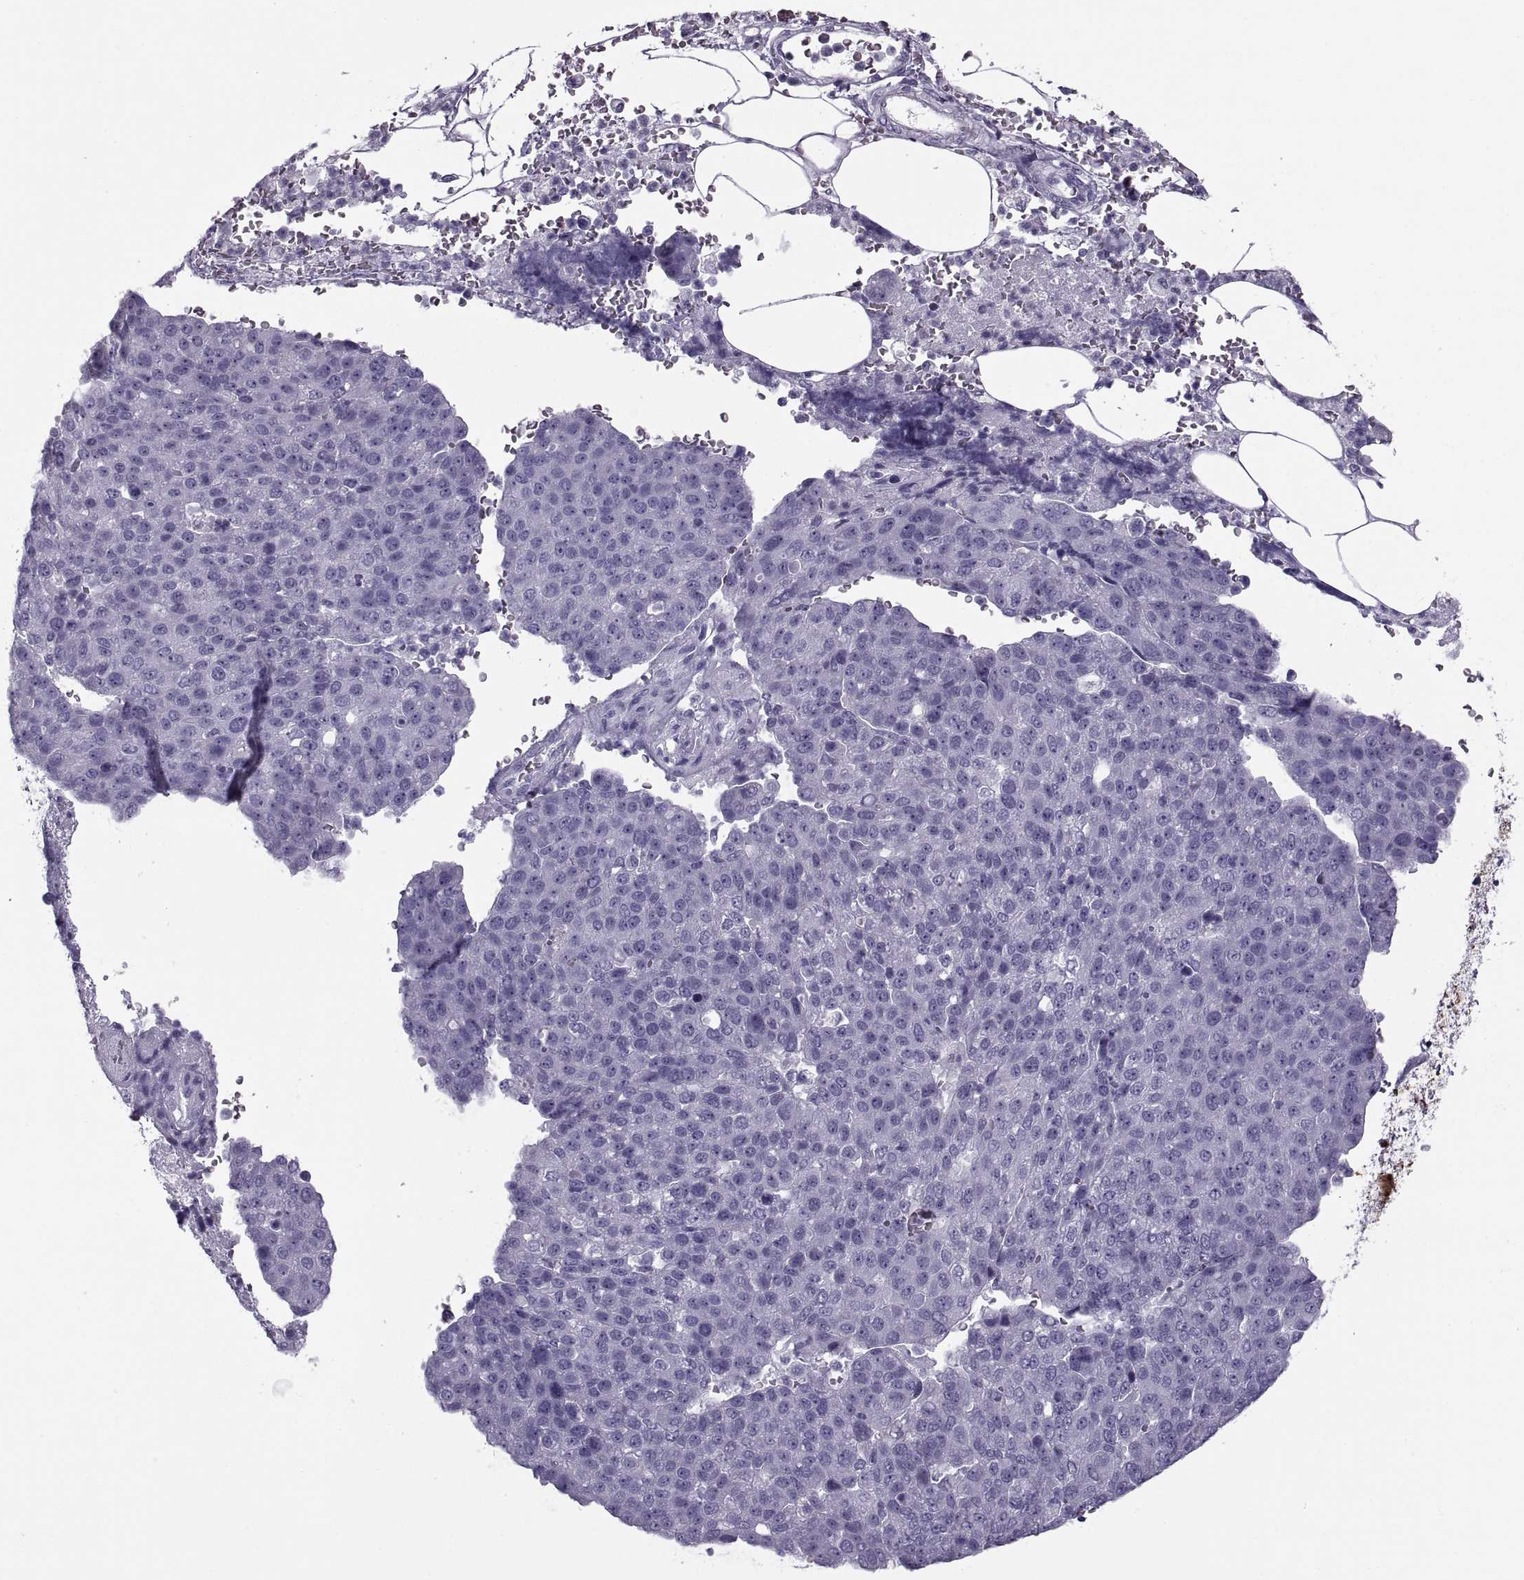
{"staining": {"intensity": "negative", "quantity": "none", "location": "none"}, "tissue": "pancreatic cancer", "cell_type": "Tumor cells", "image_type": "cancer", "snomed": [{"axis": "morphology", "description": "Adenocarcinoma, NOS"}, {"axis": "topography", "description": "Pancreas"}], "caption": "Human pancreatic cancer (adenocarcinoma) stained for a protein using immunohistochemistry demonstrates no staining in tumor cells.", "gene": "RLBP1", "patient": {"sex": "female", "age": 61}}